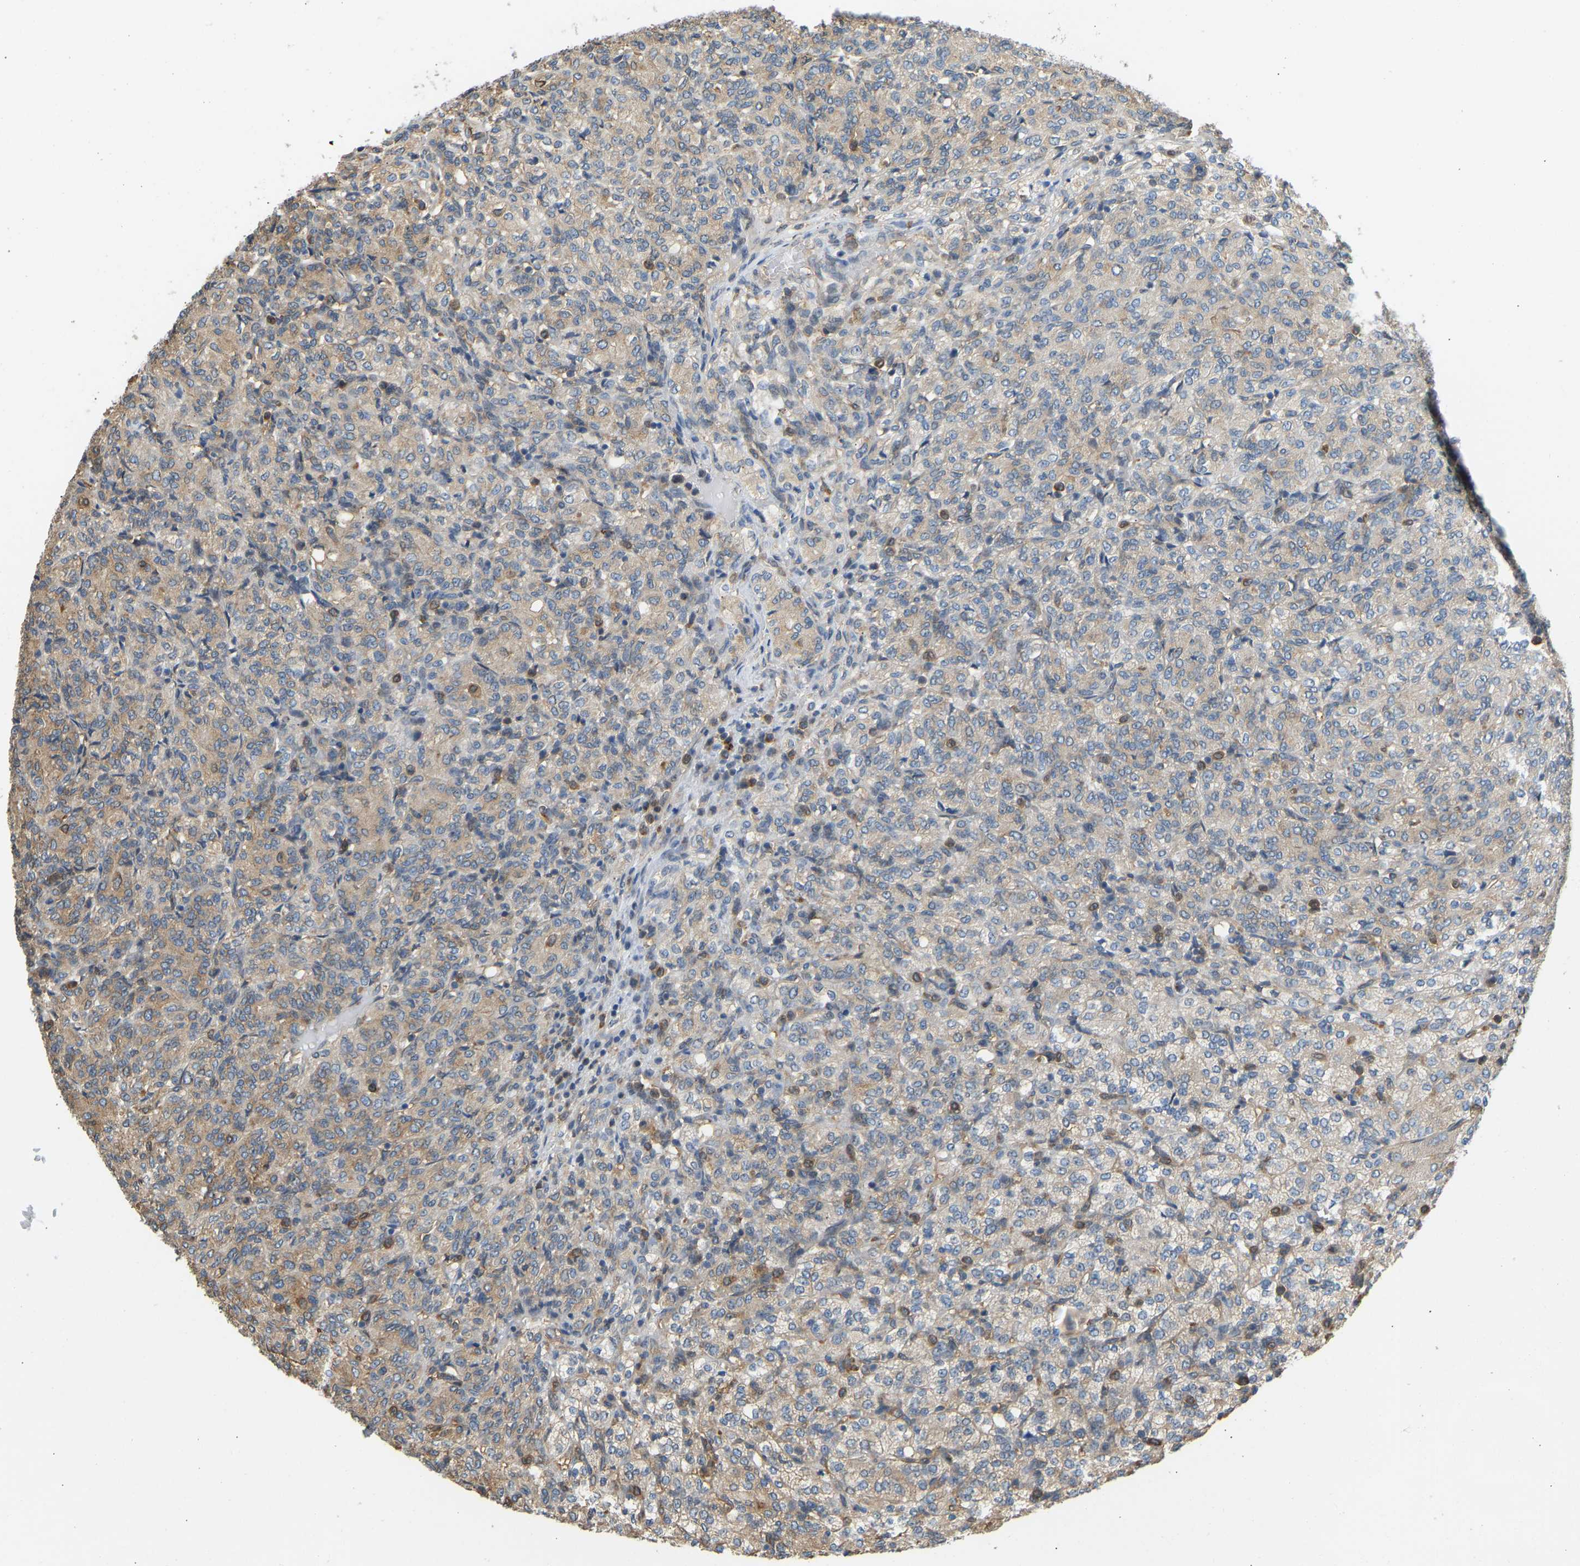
{"staining": {"intensity": "weak", "quantity": "25%-75%", "location": "cytoplasmic/membranous"}, "tissue": "renal cancer", "cell_type": "Tumor cells", "image_type": "cancer", "snomed": [{"axis": "morphology", "description": "Adenocarcinoma, NOS"}, {"axis": "topography", "description": "Kidney"}], "caption": "A histopathology image of human renal cancer (adenocarcinoma) stained for a protein shows weak cytoplasmic/membranous brown staining in tumor cells. (Stains: DAB in brown, nuclei in blue, Microscopy: brightfield microscopy at high magnification).", "gene": "OS9", "patient": {"sex": "male", "age": 77}}